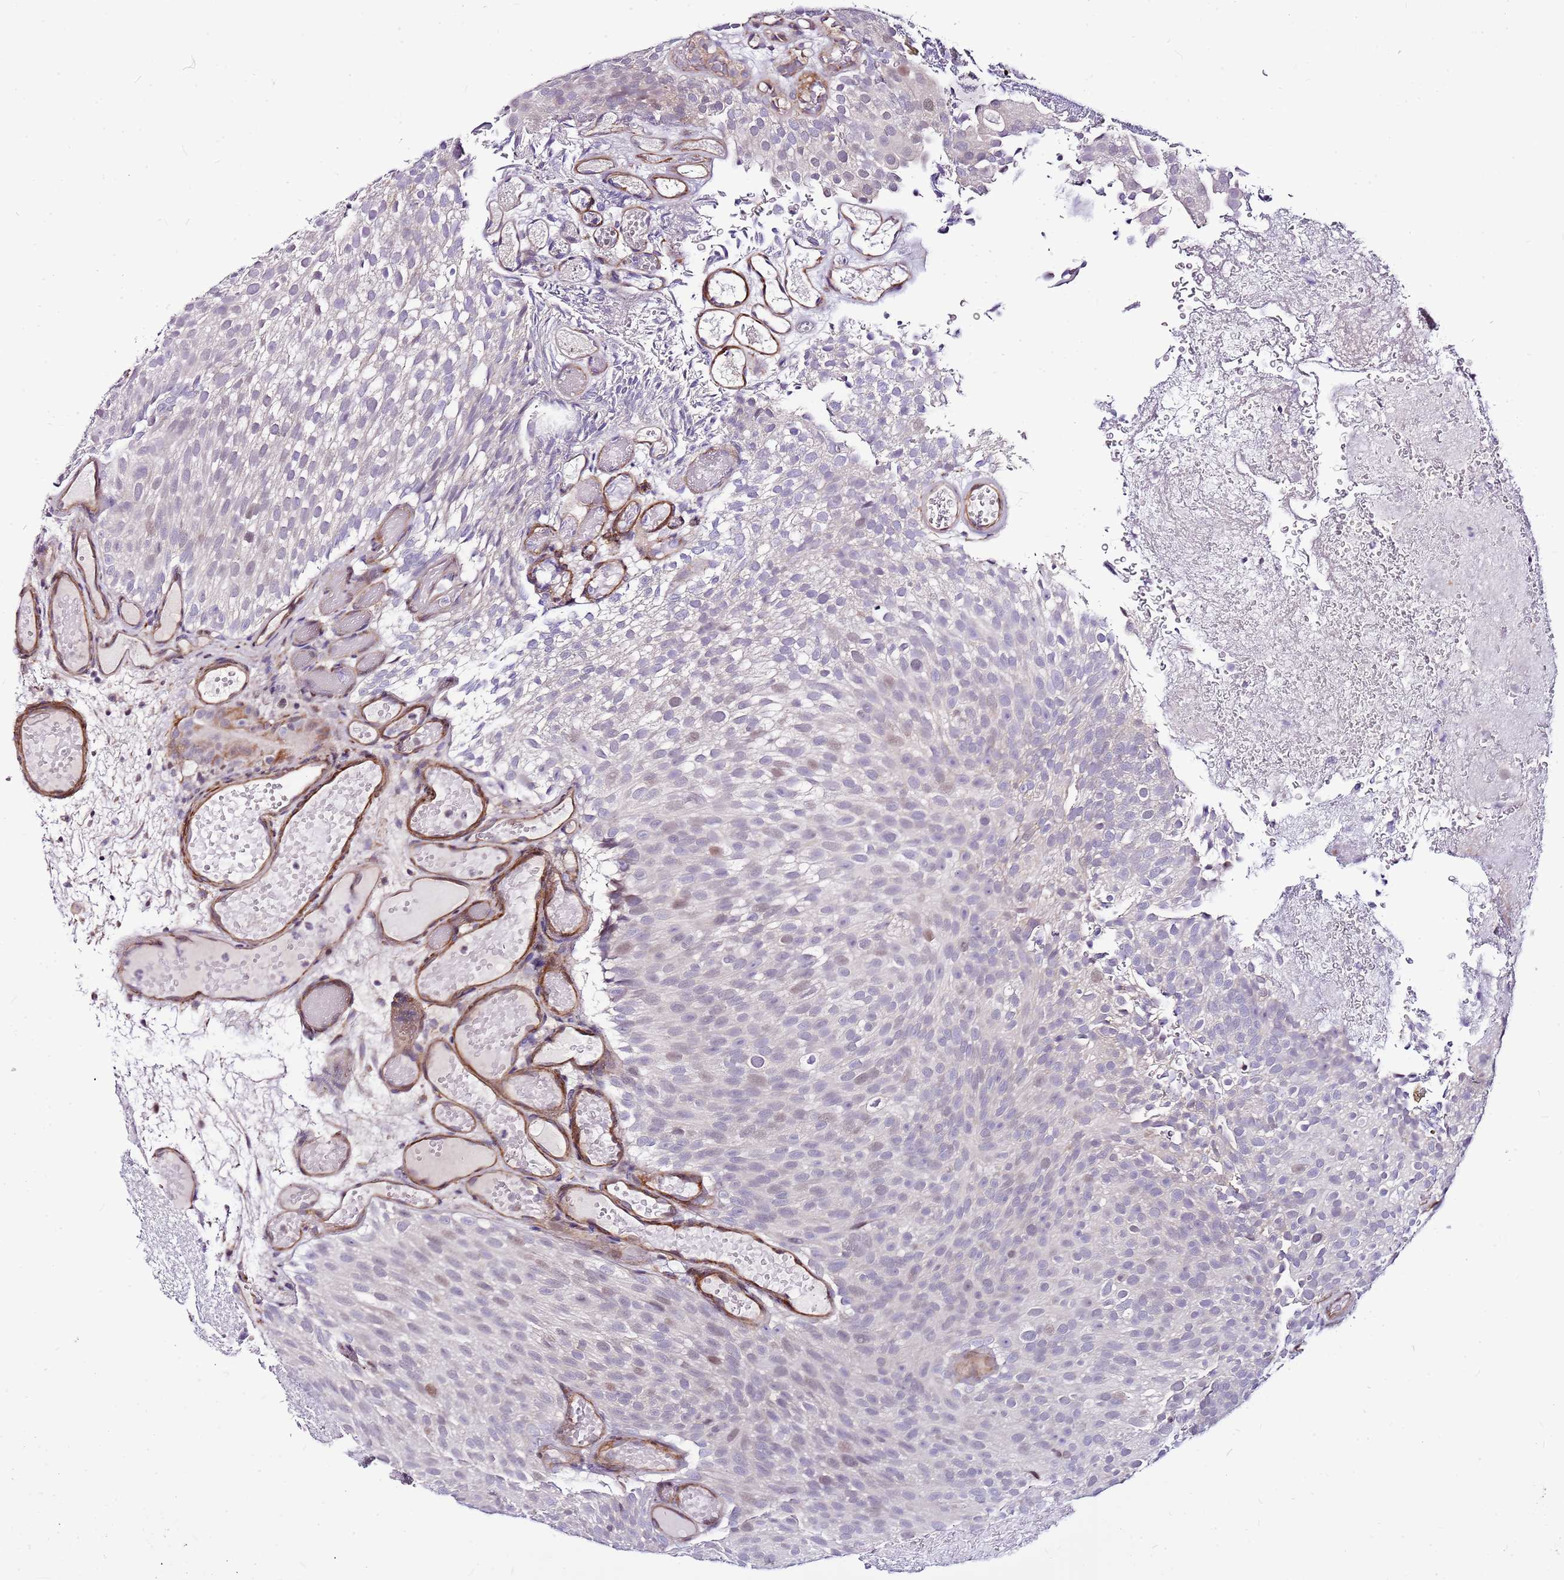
{"staining": {"intensity": "negative", "quantity": "none", "location": "none"}, "tissue": "urothelial cancer", "cell_type": "Tumor cells", "image_type": "cancer", "snomed": [{"axis": "morphology", "description": "Urothelial carcinoma, Low grade"}, {"axis": "topography", "description": "Urinary bladder"}], "caption": "Immunohistochemistry of human urothelial cancer demonstrates no staining in tumor cells. The staining is performed using DAB brown chromogen with nuclei counter-stained in using hematoxylin.", "gene": "POLE3", "patient": {"sex": "male", "age": 78}}